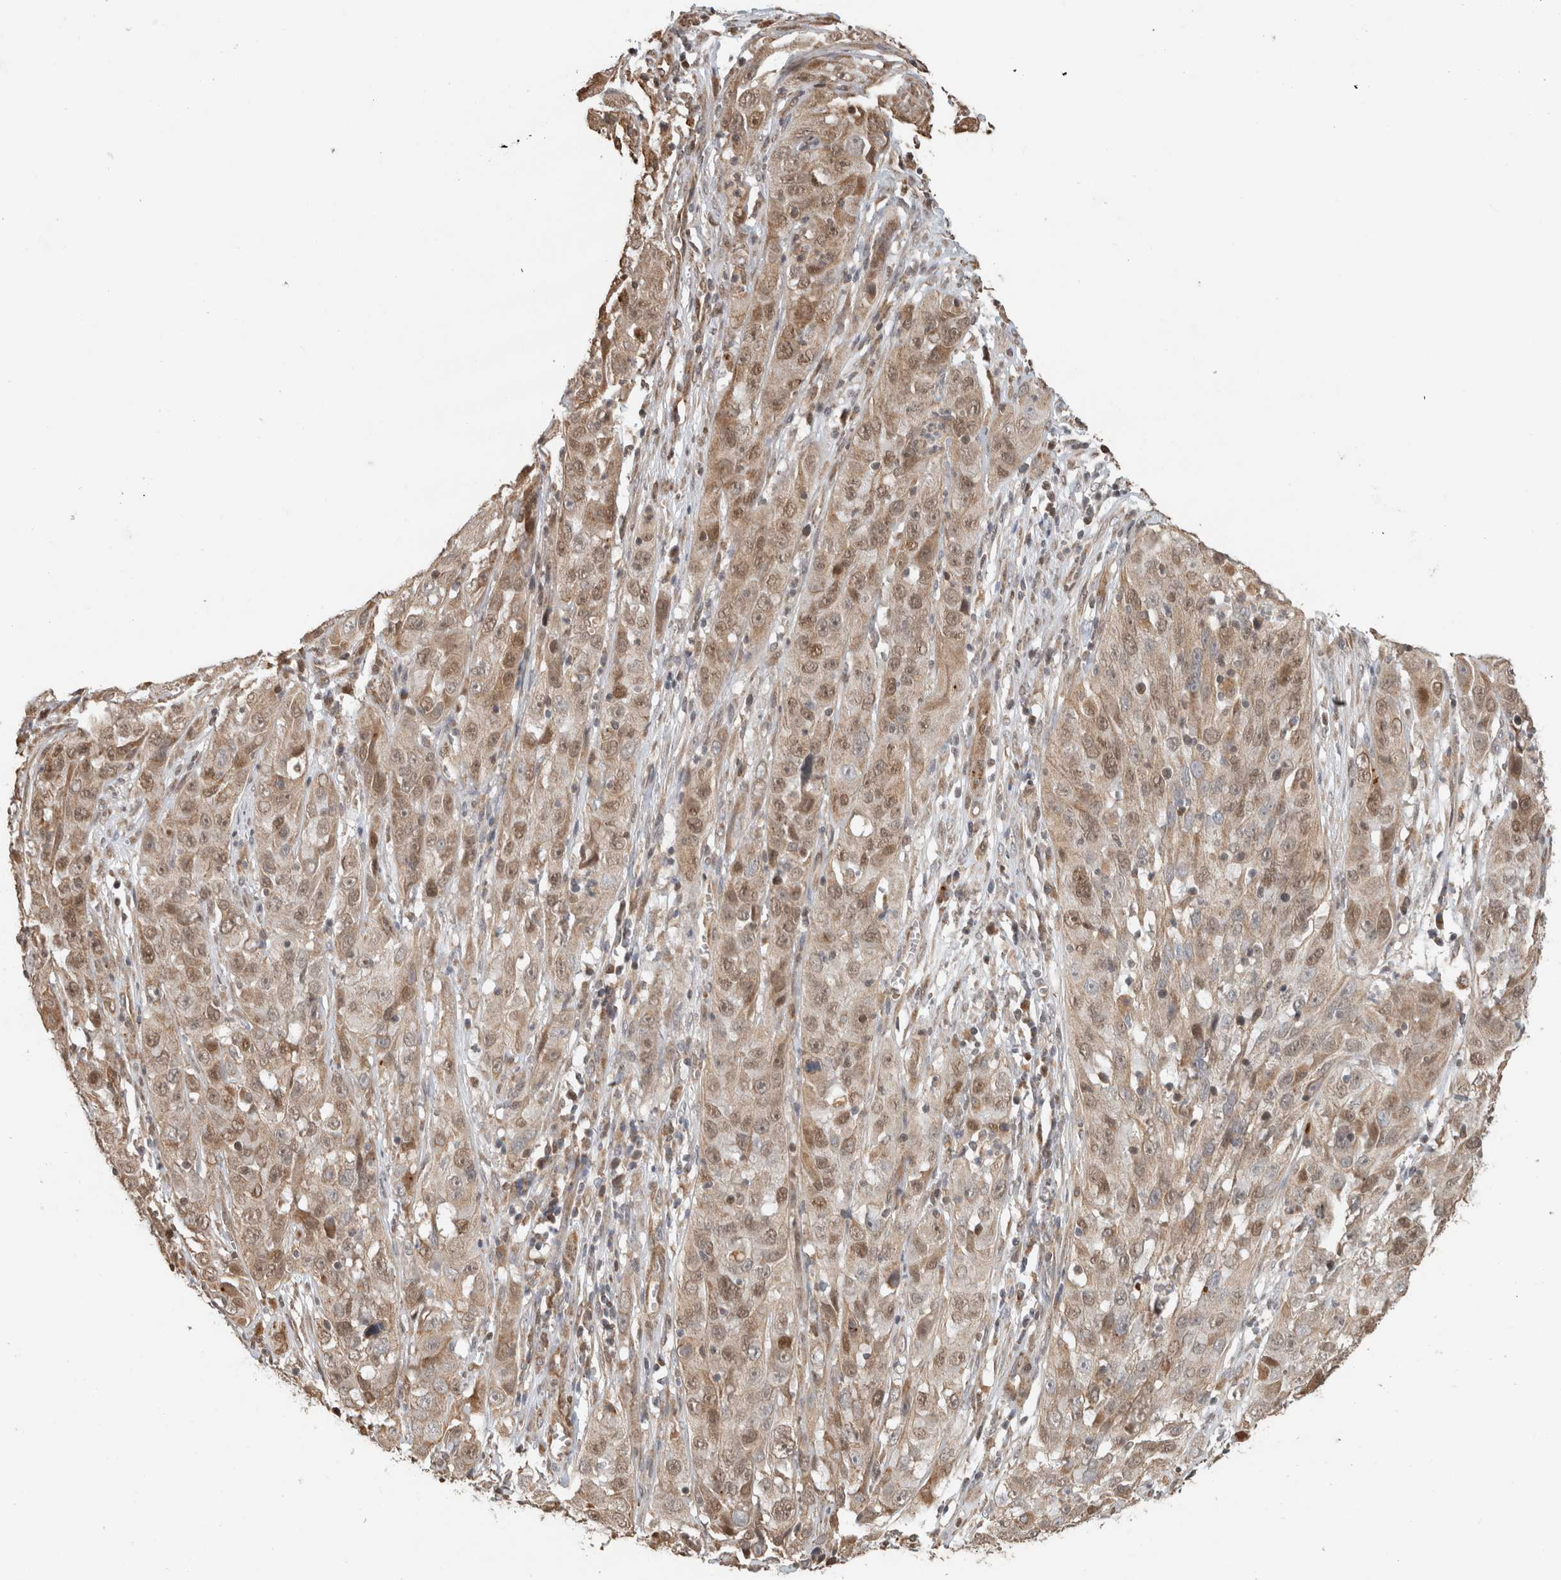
{"staining": {"intensity": "moderate", "quantity": ">75%", "location": "cytoplasmic/membranous,nuclear"}, "tissue": "cervical cancer", "cell_type": "Tumor cells", "image_type": "cancer", "snomed": [{"axis": "morphology", "description": "Squamous cell carcinoma, NOS"}, {"axis": "topography", "description": "Cervix"}], "caption": "Immunohistochemical staining of human squamous cell carcinoma (cervical) reveals medium levels of moderate cytoplasmic/membranous and nuclear protein staining in approximately >75% of tumor cells. (IHC, brightfield microscopy, high magnification).", "gene": "GINS4", "patient": {"sex": "female", "age": 32}}